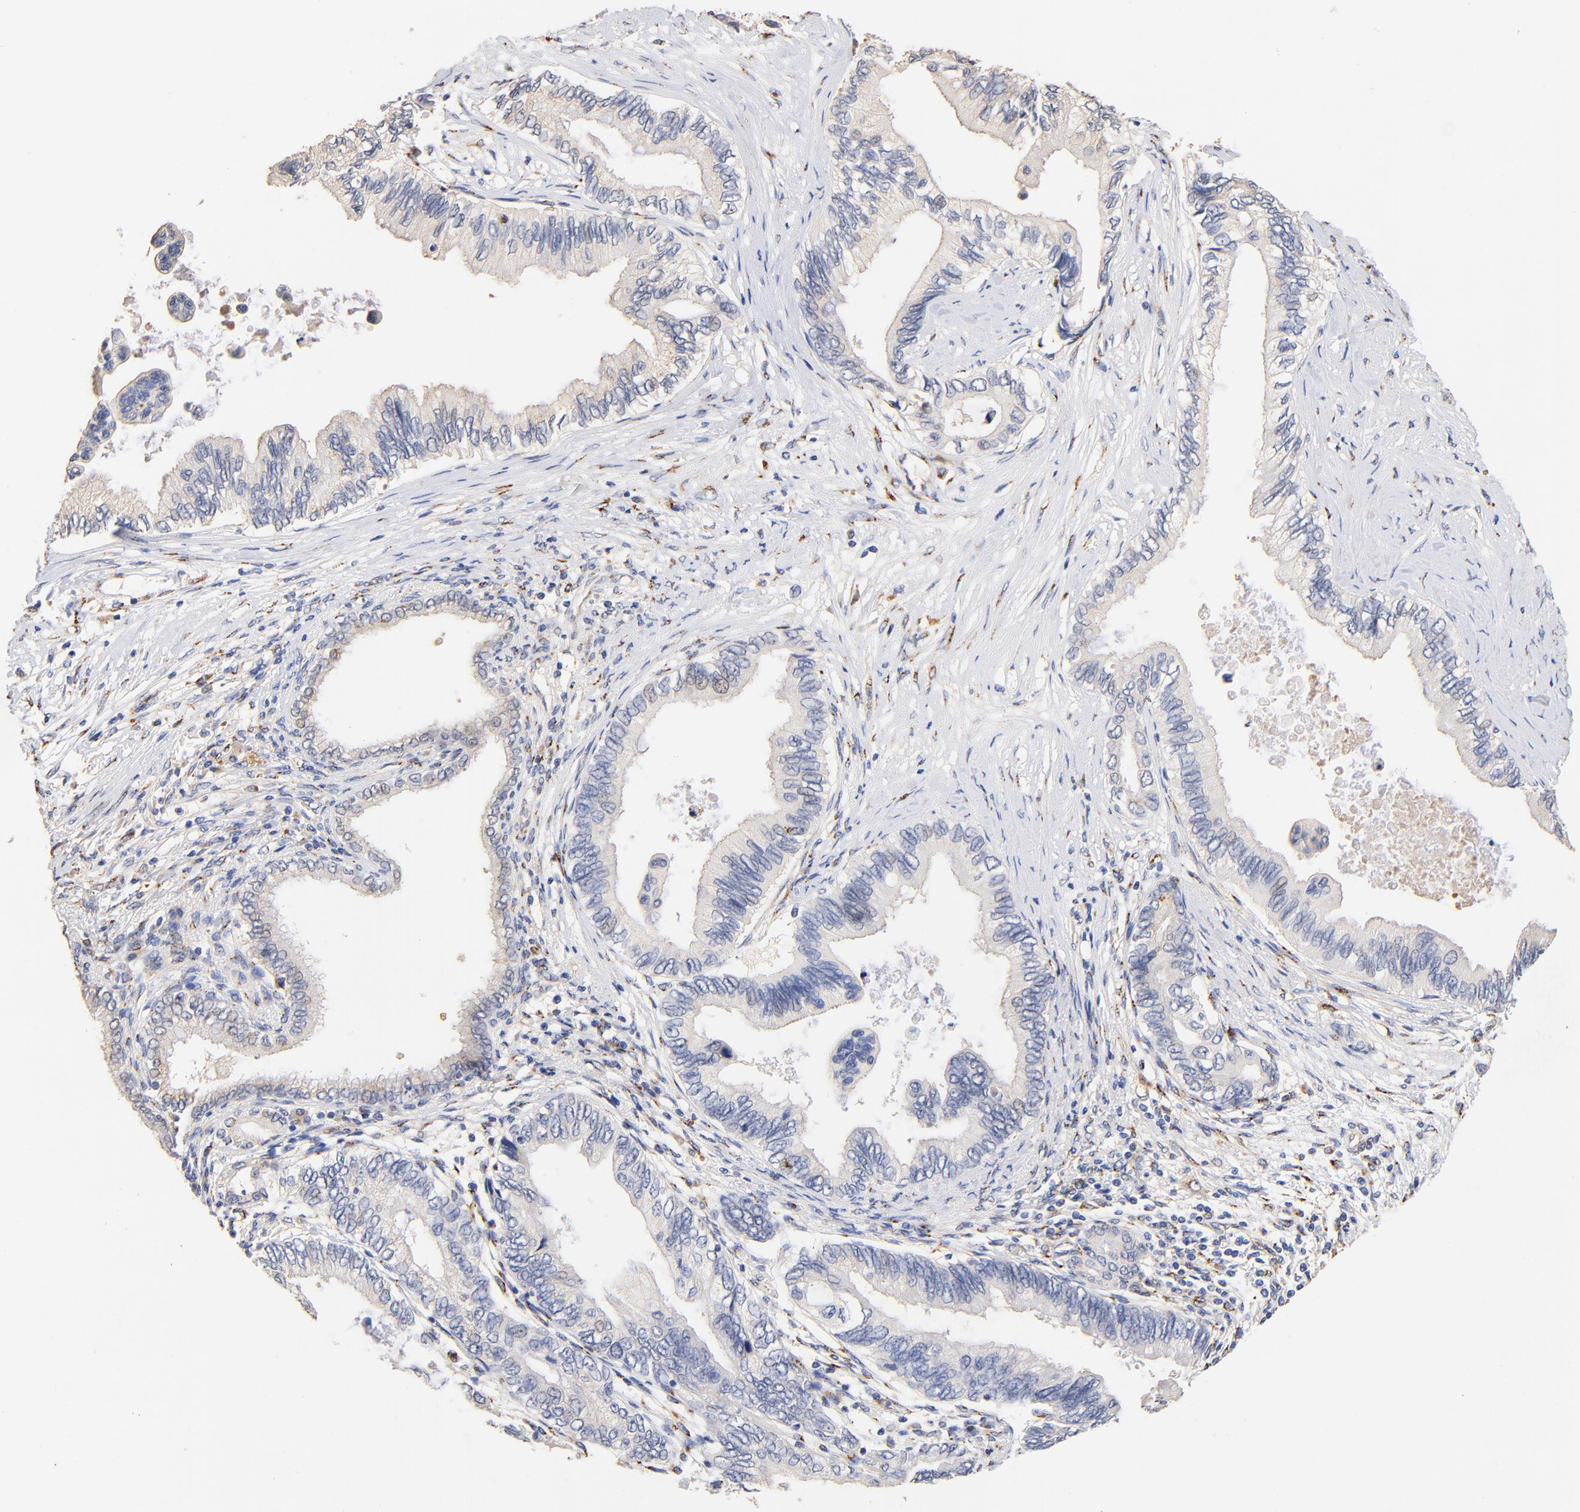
{"staining": {"intensity": "negative", "quantity": "none", "location": "none"}, "tissue": "pancreatic cancer", "cell_type": "Tumor cells", "image_type": "cancer", "snomed": [{"axis": "morphology", "description": "Adenocarcinoma, NOS"}, {"axis": "topography", "description": "Pancreas"}], "caption": "The photomicrograph reveals no staining of tumor cells in pancreatic cancer.", "gene": "FMNL3", "patient": {"sex": "female", "age": 66}}